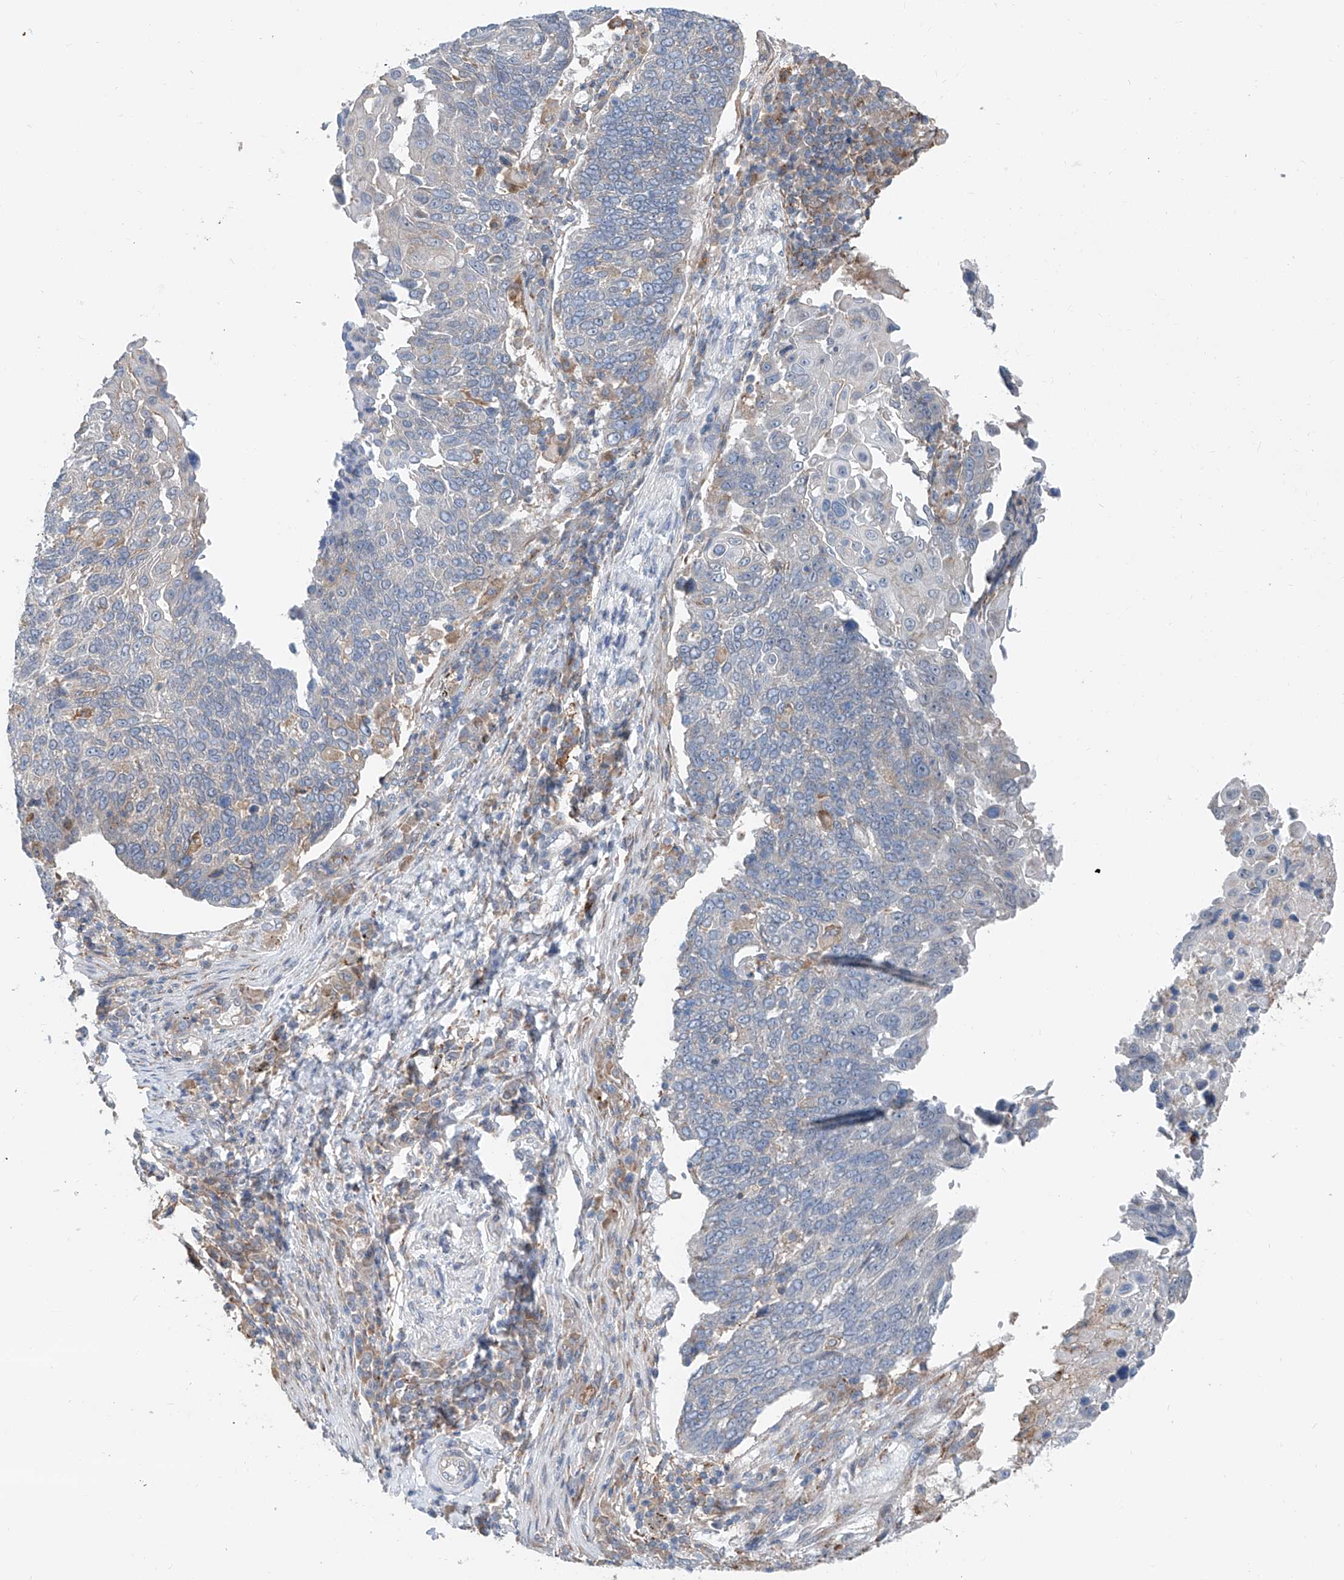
{"staining": {"intensity": "negative", "quantity": "none", "location": "none"}, "tissue": "lung cancer", "cell_type": "Tumor cells", "image_type": "cancer", "snomed": [{"axis": "morphology", "description": "Squamous cell carcinoma, NOS"}, {"axis": "topography", "description": "Lung"}], "caption": "This is a micrograph of IHC staining of lung cancer, which shows no expression in tumor cells.", "gene": "KCNK10", "patient": {"sex": "male", "age": 66}}